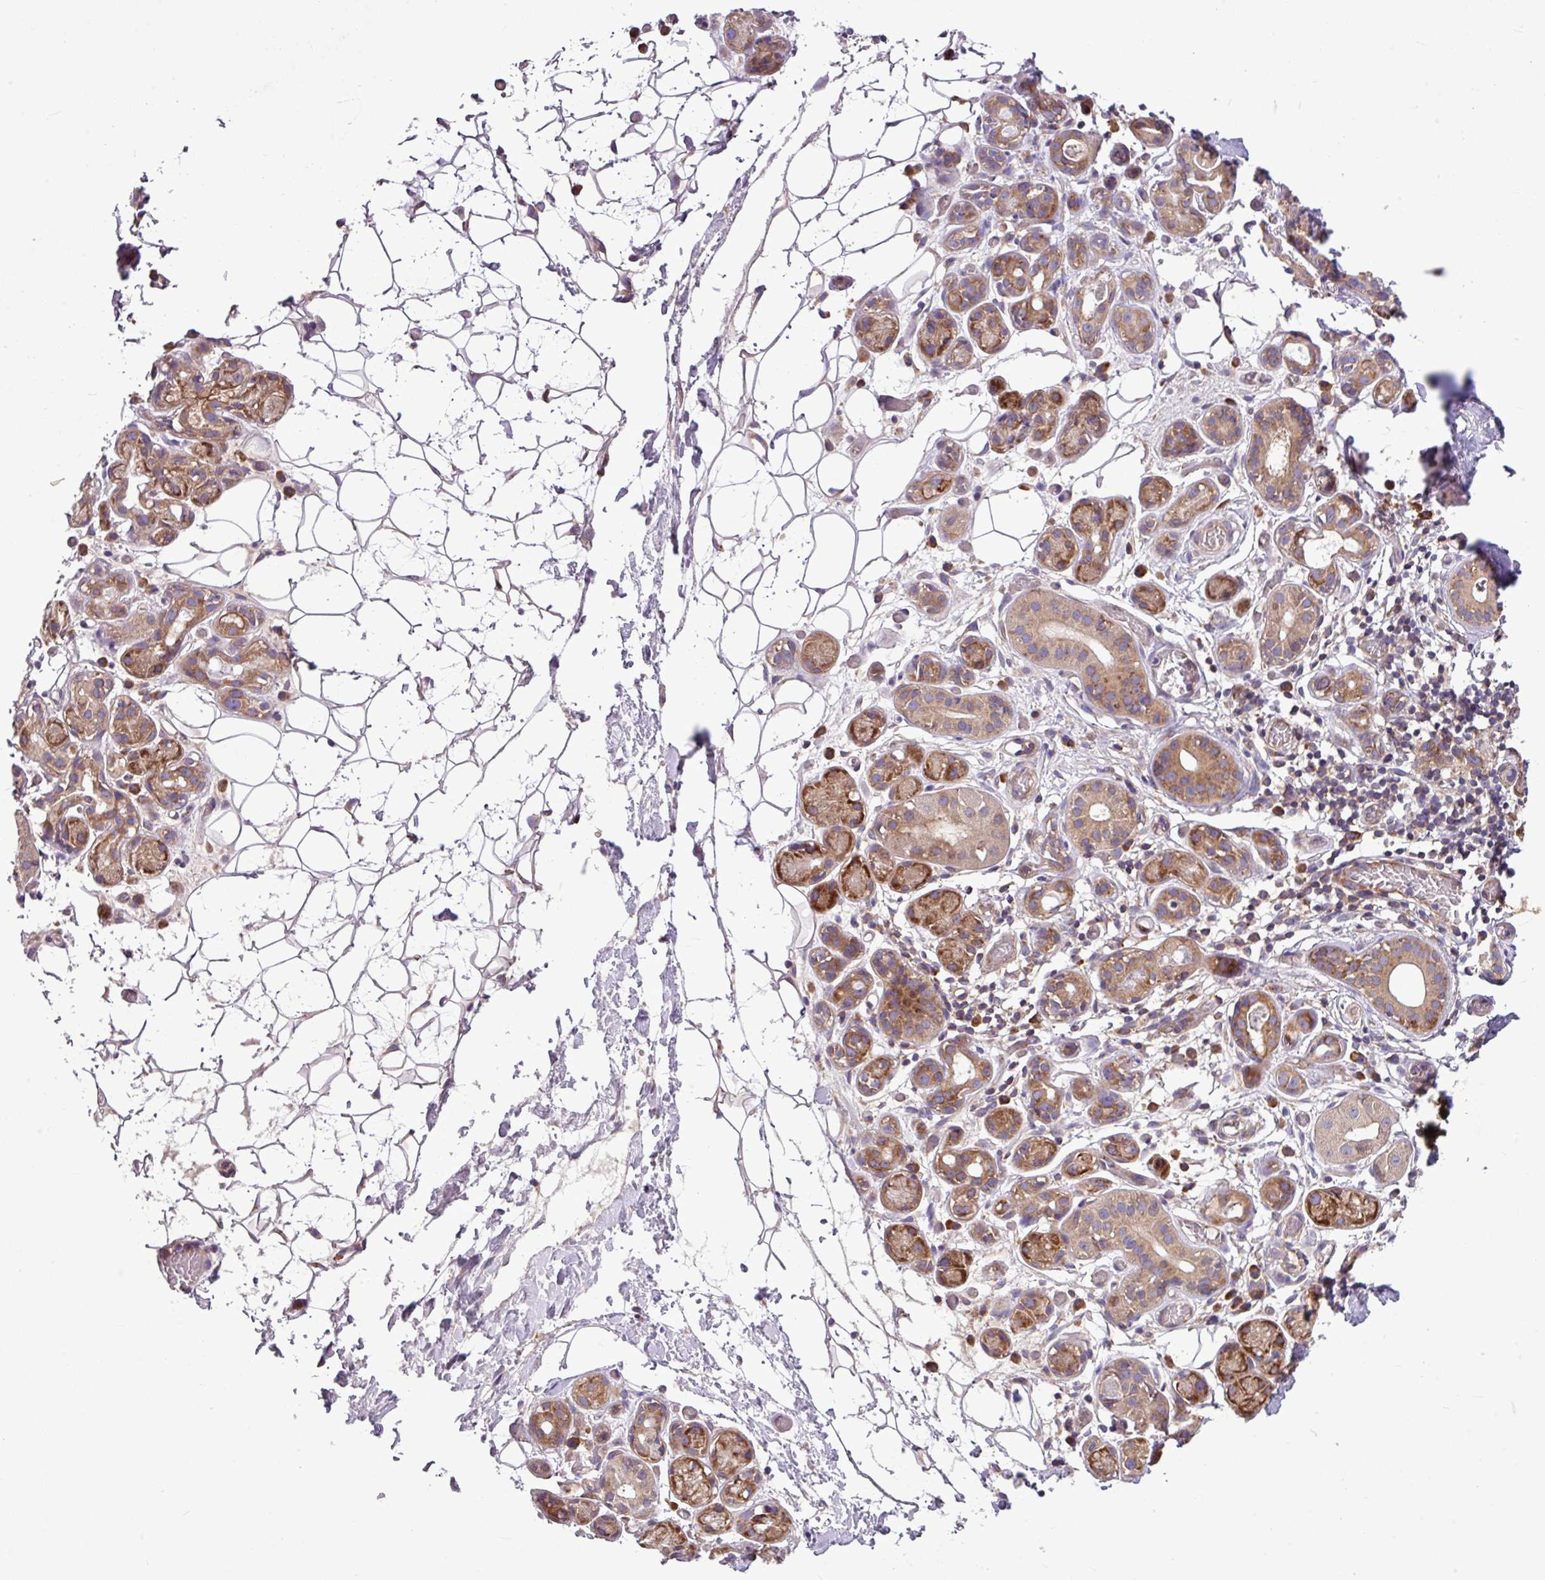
{"staining": {"intensity": "moderate", "quantity": ">75%", "location": "cytoplasmic/membranous"}, "tissue": "salivary gland", "cell_type": "Glandular cells", "image_type": "normal", "snomed": [{"axis": "morphology", "description": "Normal tissue, NOS"}, {"axis": "topography", "description": "Salivary gland"}], "caption": "Moderate cytoplasmic/membranous staining is identified in about >75% of glandular cells in unremarkable salivary gland.", "gene": "MROH2A", "patient": {"sex": "male", "age": 82}}